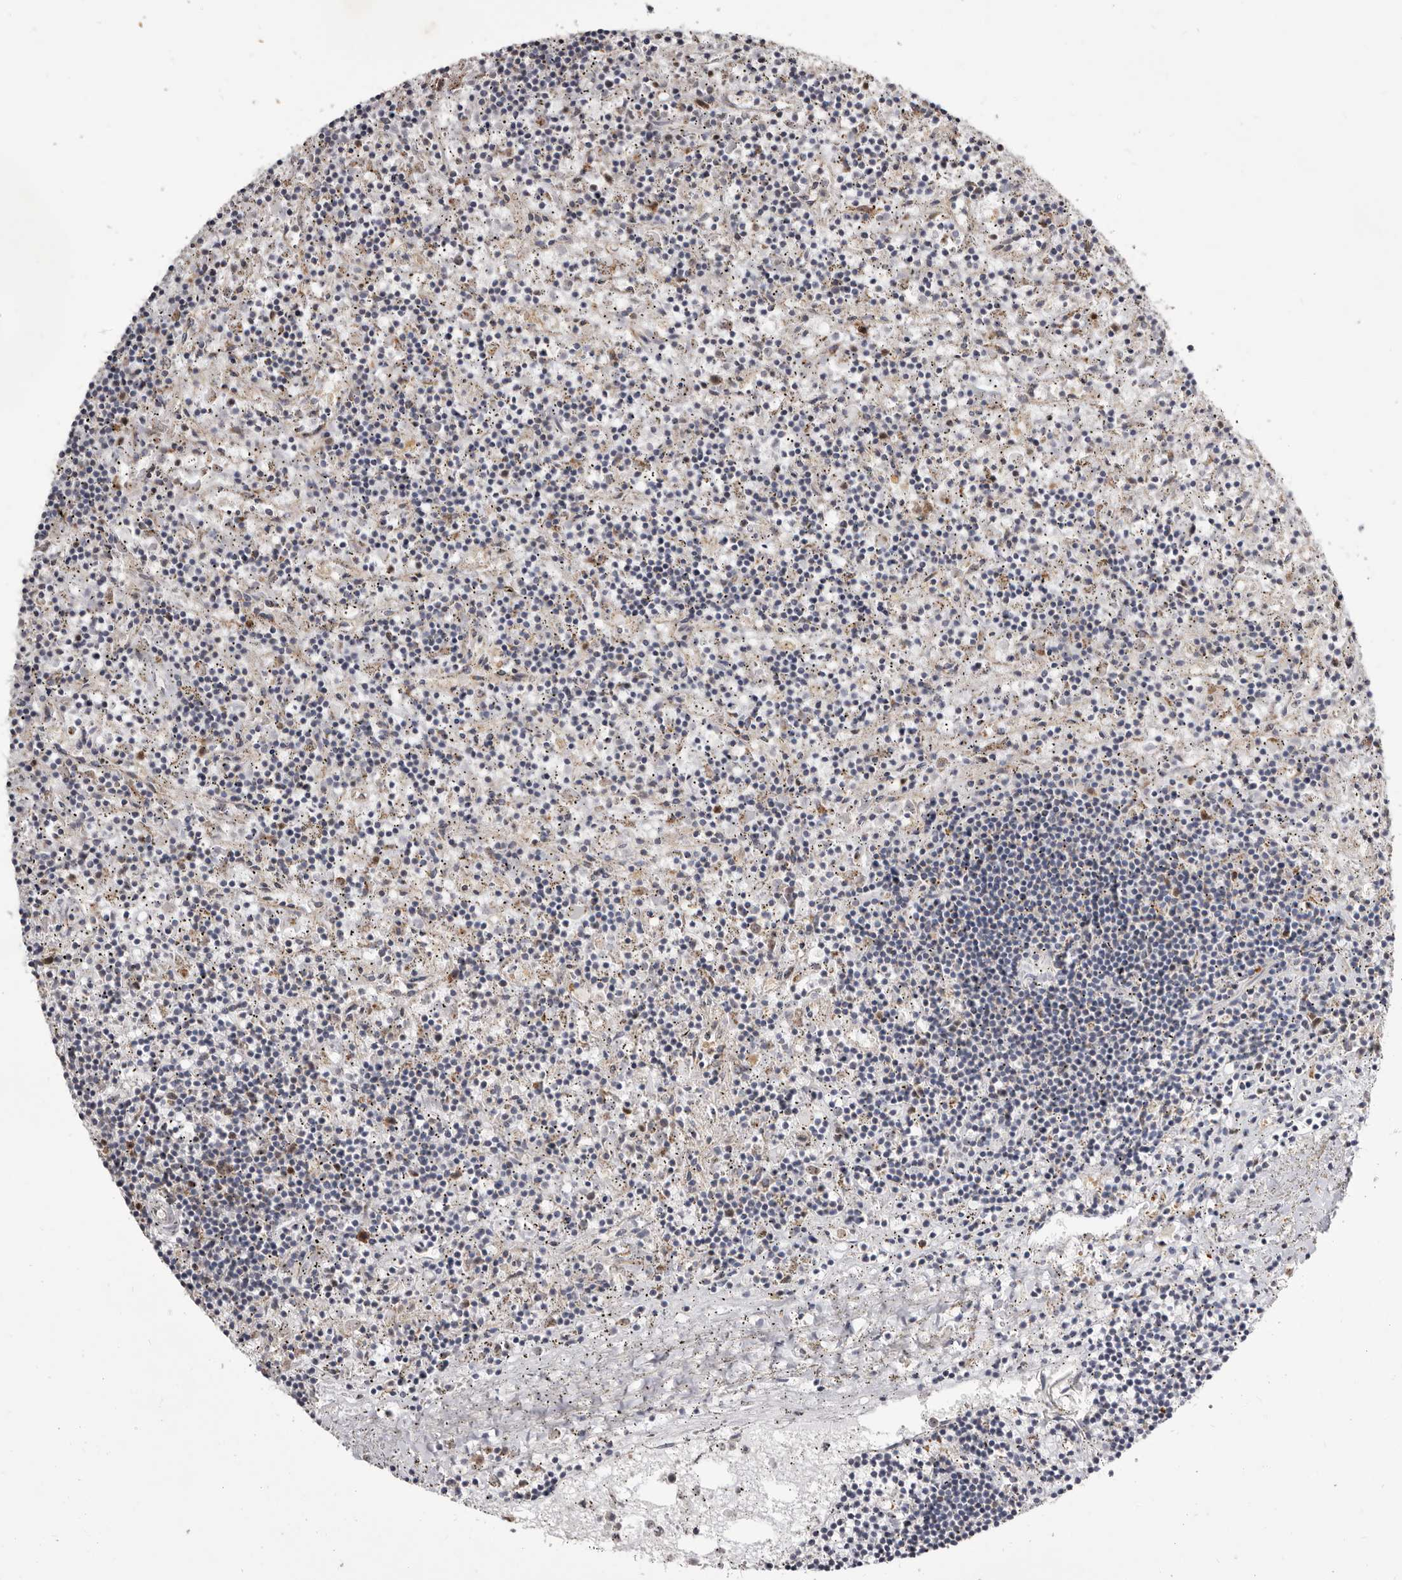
{"staining": {"intensity": "negative", "quantity": "none", "location": "none"}, "tissue": "lymphoma", "cell_type": "Tumor cells", "image_type": "cancer", "snomed": [{"axis": "morphology", "description": "Malignant lymphoma, non-Hodgkin's type, Low grade"}, {"axis": "topography", "description": "Spleen"}], "caption": "The photomicrograph reveals no staining of tumor cells in lymphoma.", "gene": "SMC4", "patient": {"sex": "male", "age": 76}}